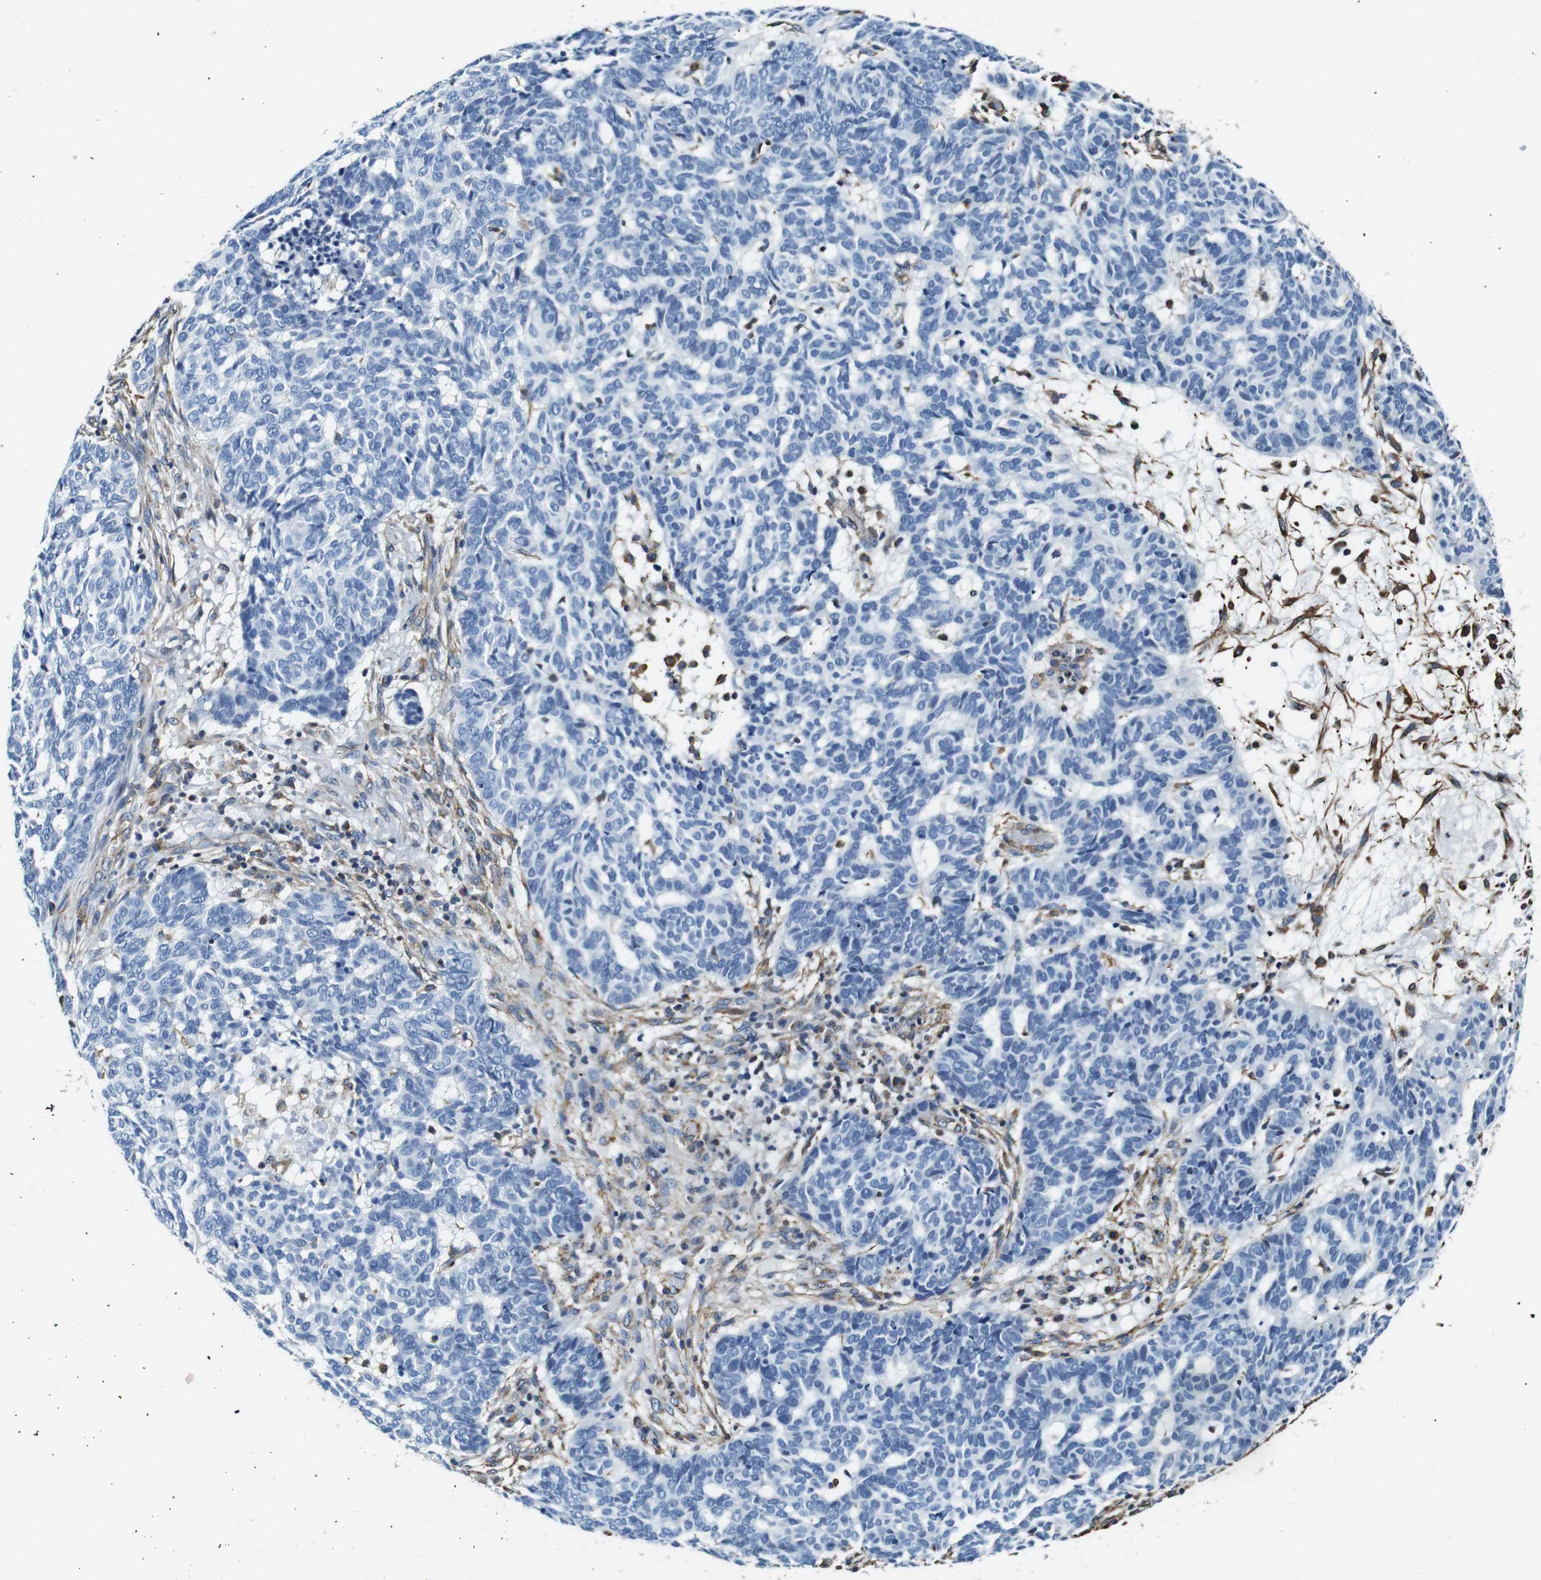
{"staining": {"intensity": "negative", "quantity": "none", "location": "none"}, "tissue": "skin cancer", "cell_type": "Tumor cells", "image_type": "cancer", "snomed": [{"axis": "morphology", "description": "Basal cell carcinoma"}, {"axis": "topography", "description": "Skin"}], "caption": "Tumor cells are negative for brown protein staining in skin cancer (basal cell carcinoma).", "gene": "GJE1", "patient": {"sex": "male", "age": 85}}